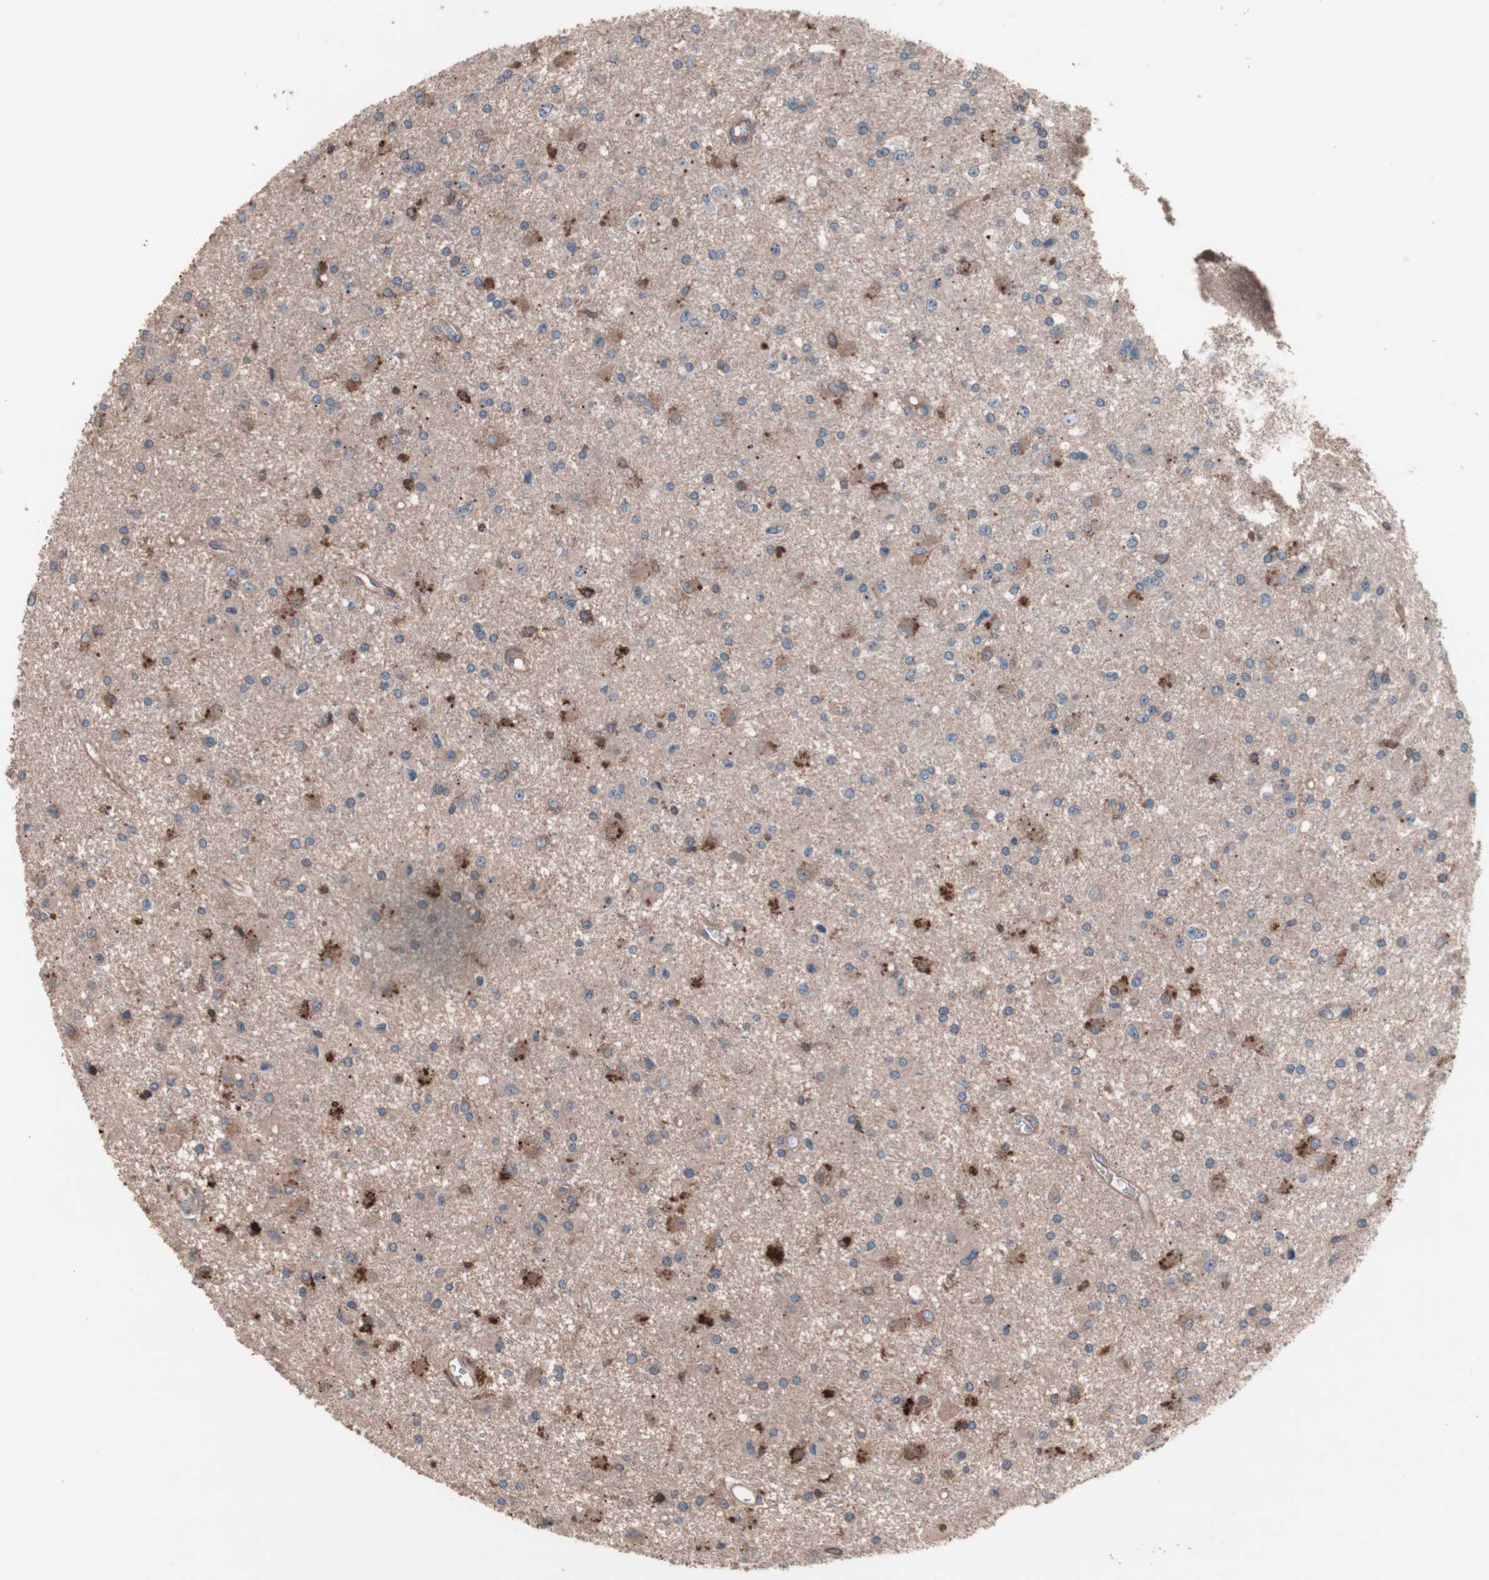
{"staining": {"intensity": "moderate", "quantity": "25%-75%", "location": "cytoplasmic/membranous"}, "tissue": "glioma", "cell_type": "Tumor cells", "image_type": "cancer", "snomed": [{"axis": "morphology", "description": "Glioma, malignant, Low grade"}, {"axis": "topography", "description": "Brain"}], "caption": "An image of glioma stained for a protein demonstrates moderate cytoplasmic/membranous brown staining in tumor cells. (IHC, brightfield microscopy, high magnification).", "gene": "ATG7", "patient": {"sex": "male", "age": 58}}